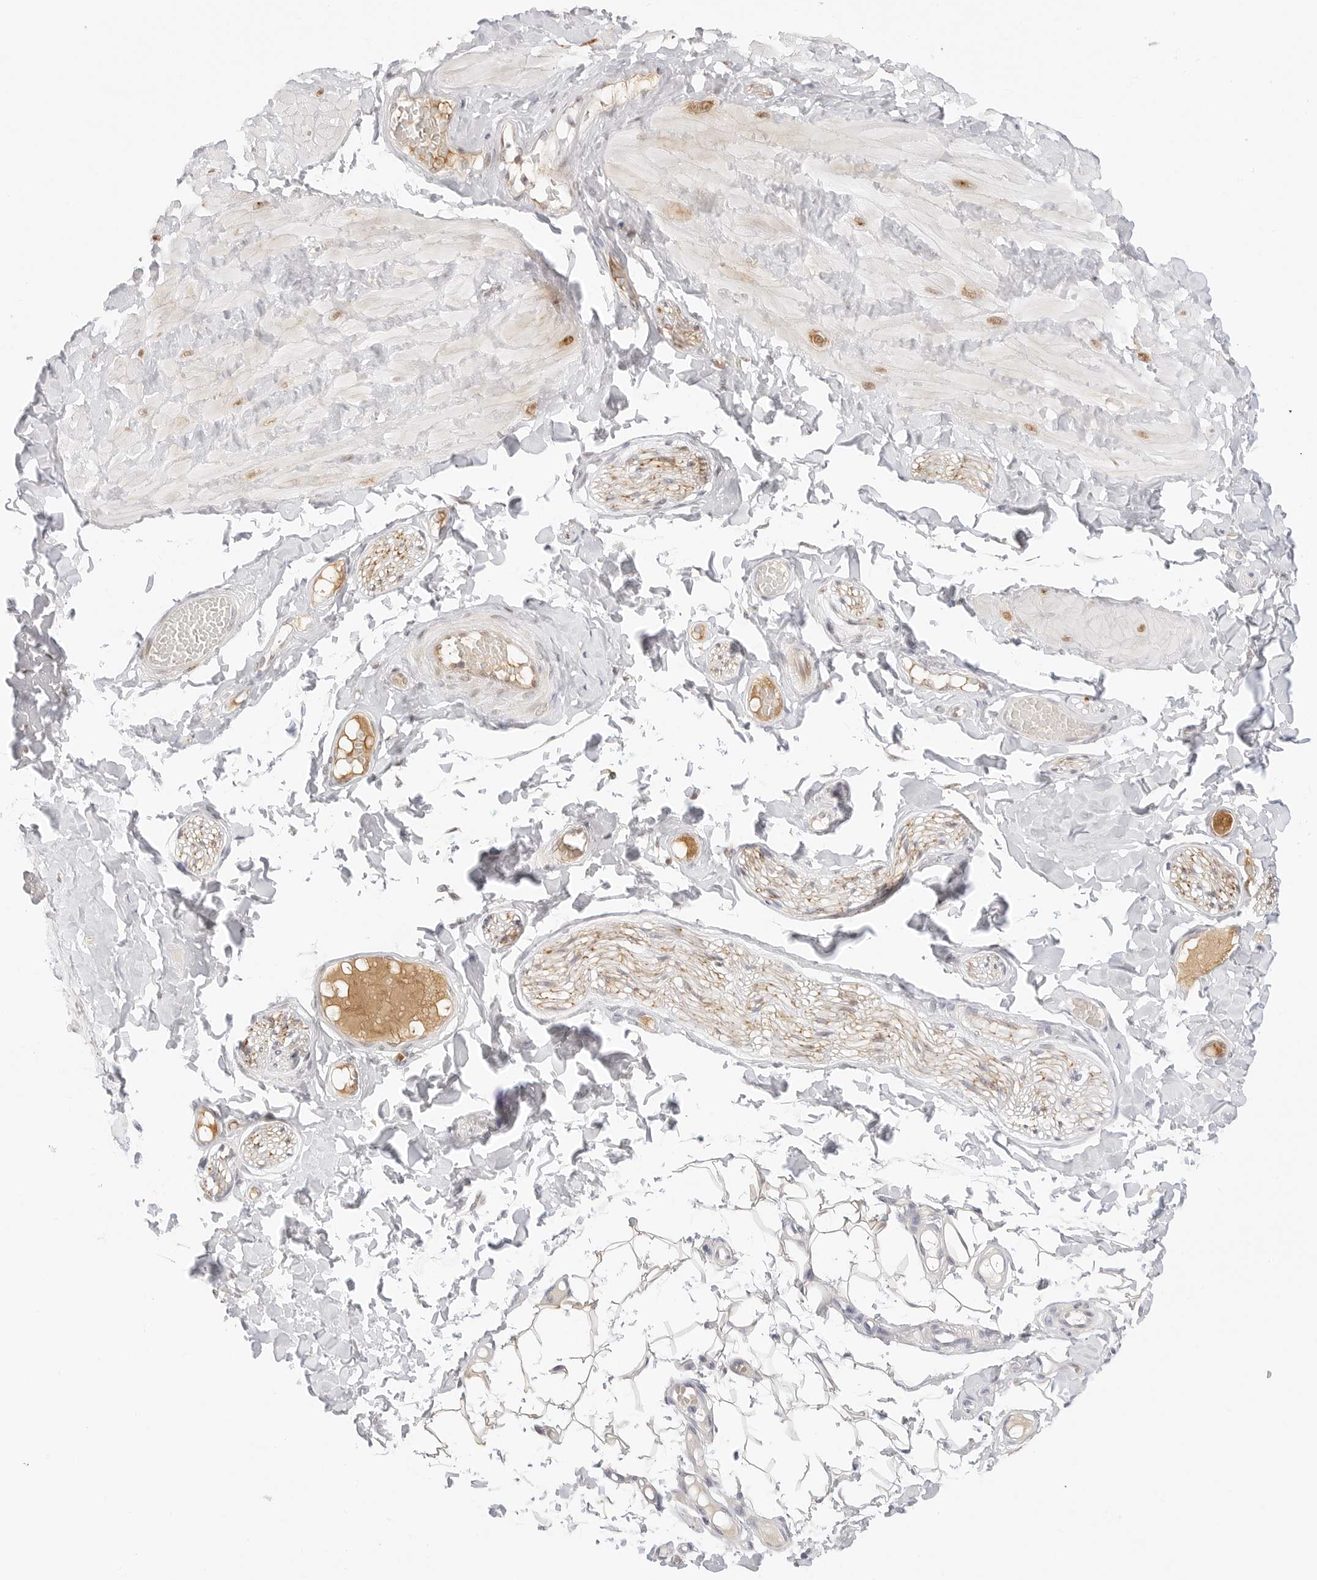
{"staining": {"intensity": "negative", "quantity": "none", "location": "none"}, "tissue": "adipose tissue", "cell_type": "Adipocytes", "image_type": "normal", "snomed": [{"axis": "morphology", "description": "Normal tissue, NOS"}, {"axis": "topography", "description": "Adipose tissue"}, {"axis": "topography", "description": "Vascular tissue"}, {"axis": "topography", "description": "Peripheral nerve tissue"}], "caption": "The immunohistochemistry (IHC) micrograph has no significant staining in adipocytes of adipose tissue.", "gene": "HIPK3", "patient": {"sex": "male", "age": 25}}